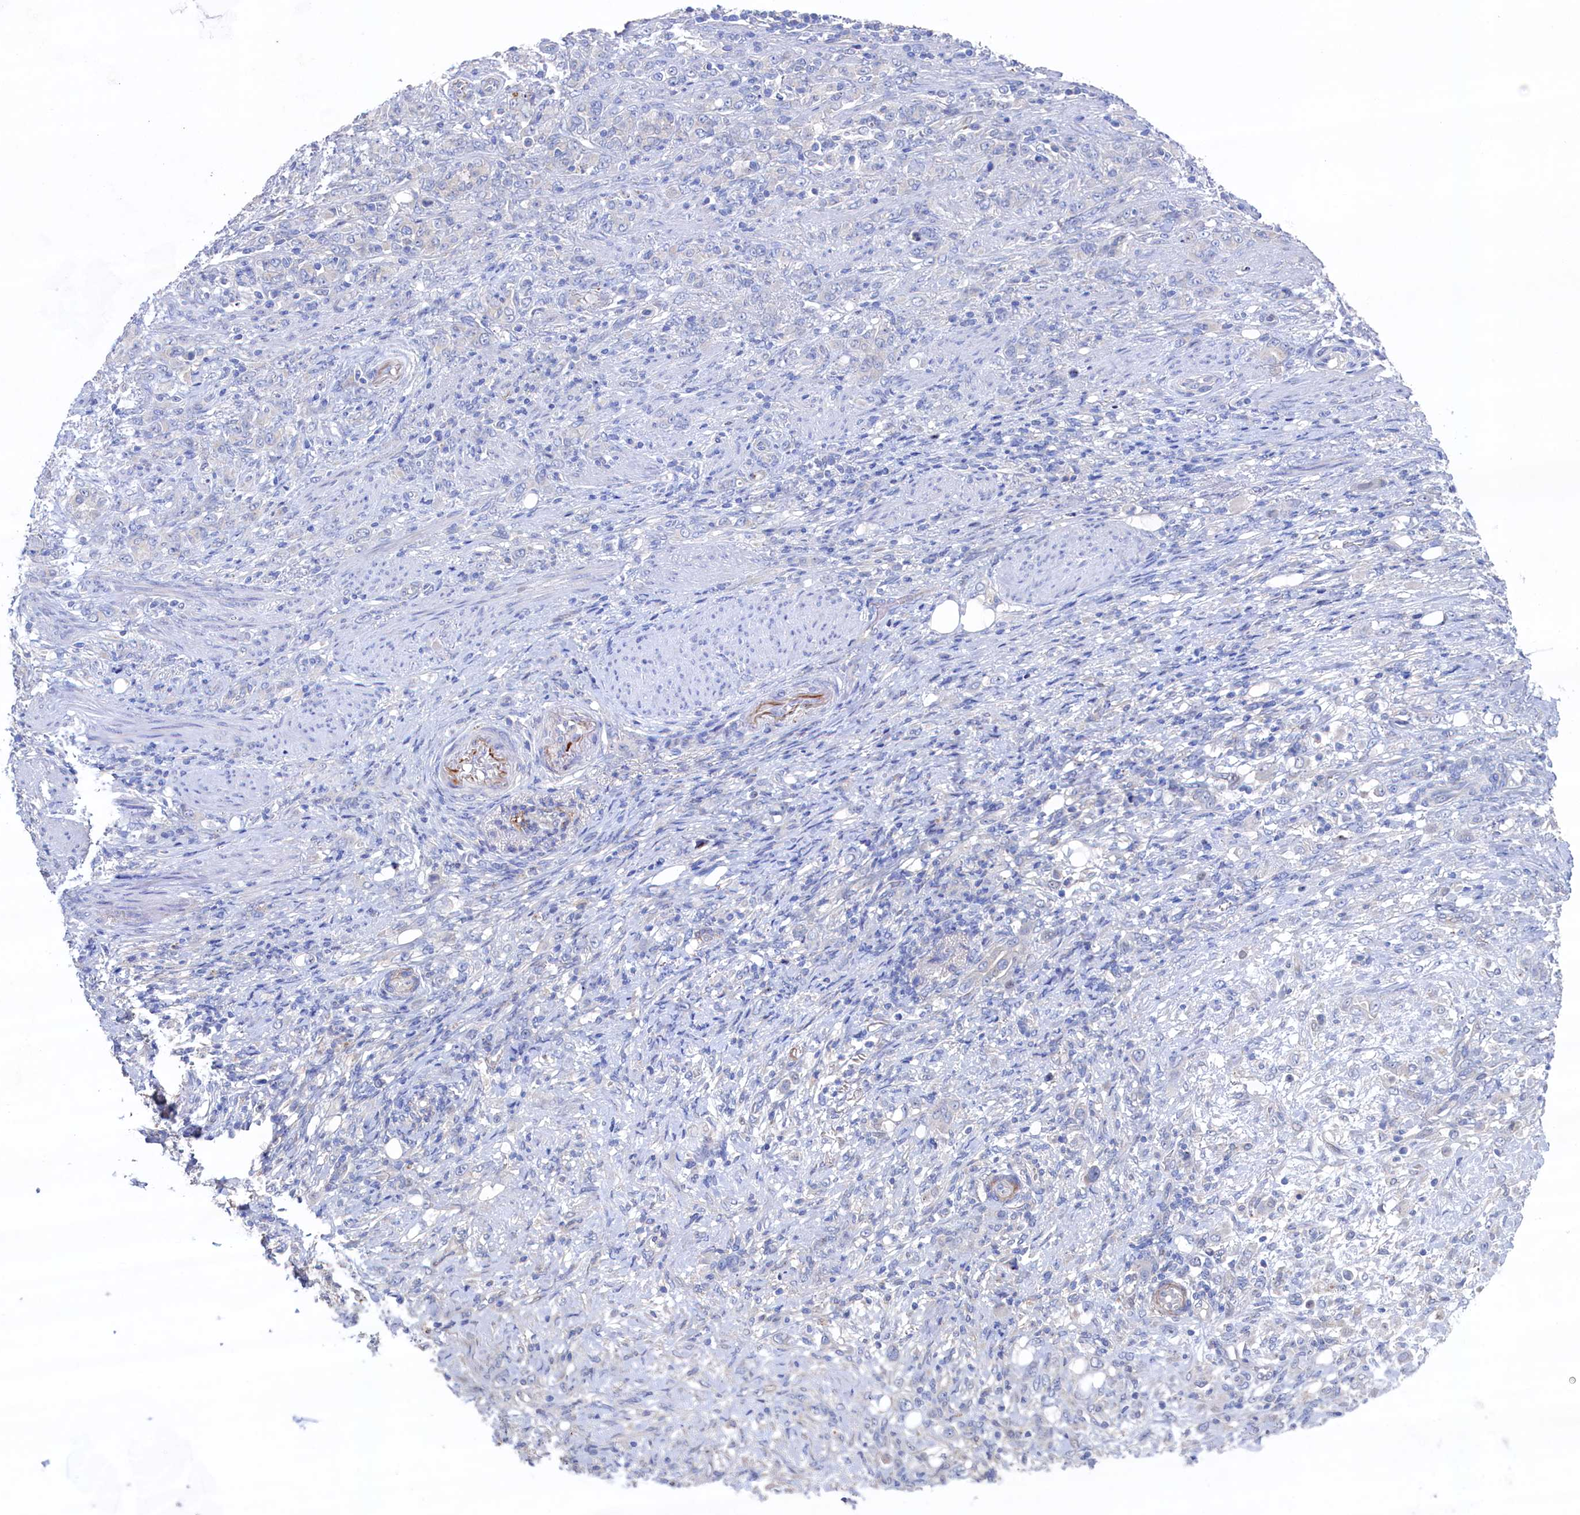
{"staining": {"intensity": "negative", "quantity": "none", "location": "none"}, "tissue": "stomach cancer", "cell_type": "Tumor cells", "image_type": "cancer", "snomed": [{"axis": "morphology", "description": "Adenocarcinoma, NOS"}, {"axis": "topography", "description": "Stomach"}], "caption": "Immunohistochemistry of adenocarcinoma (stomach) demonstrates no positivity in tumor cells.", "gene": "CBLIF", "patient": {"sex": "female", "age": 79}}